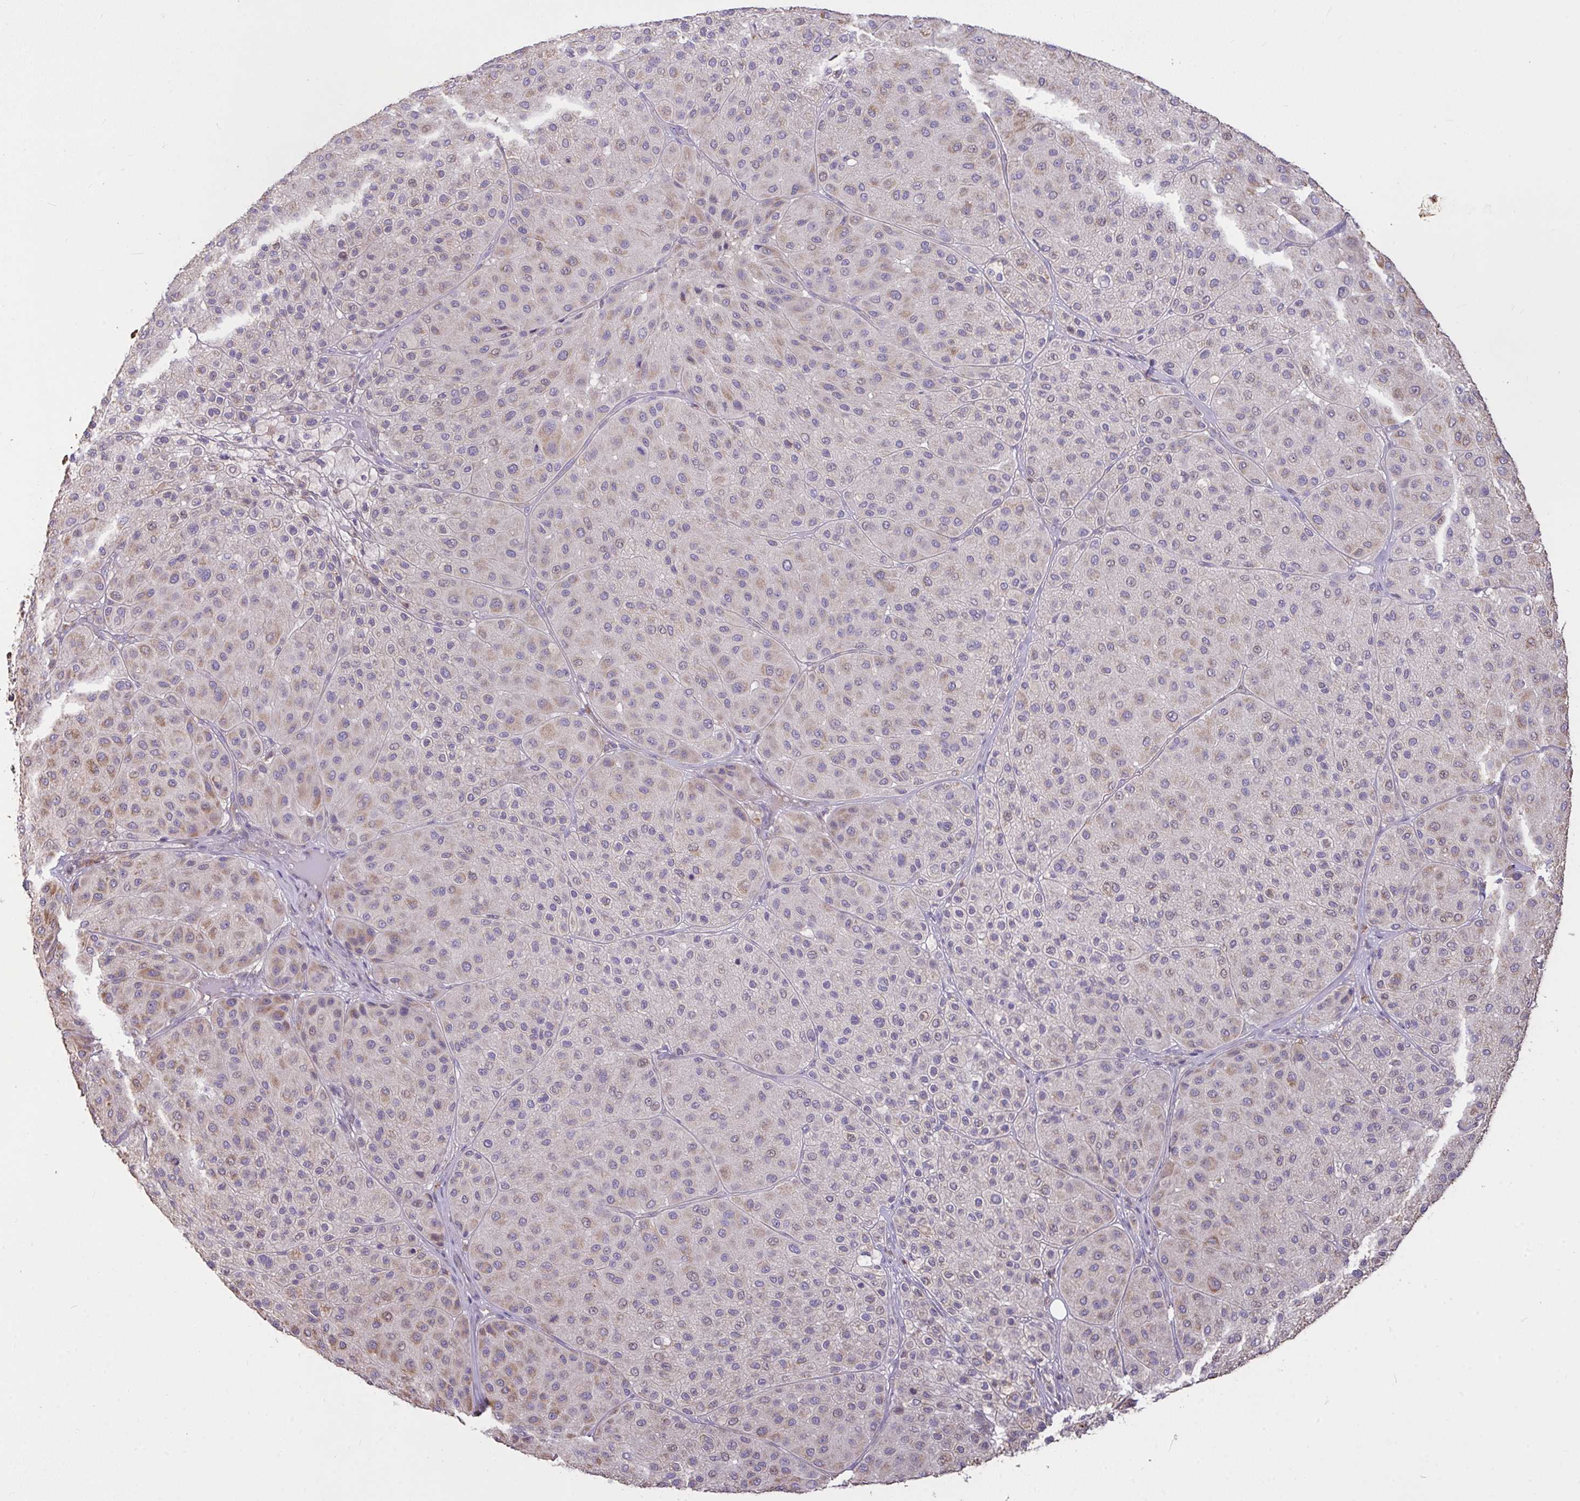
{"staining": {"intensity": "weak", "quantity": "25%-75%", "location": "cytoplasmic/membranous"}, "tissue": "melanoma", "cell_type": "Tumor cells", "image_type": "cancer", "snomed": [{"axis": "morphology", "description": "Malignant melanoma, Metastatic site"}, {"axis": "topography", "description": "Smooth muscle"}], "caption": "Malignant melanoma (metastatic site) stained with a protein marker displays weak staining in tumor cells.", "gene": "FCER1A", "patient": {"sex": "male", "age": 41}}